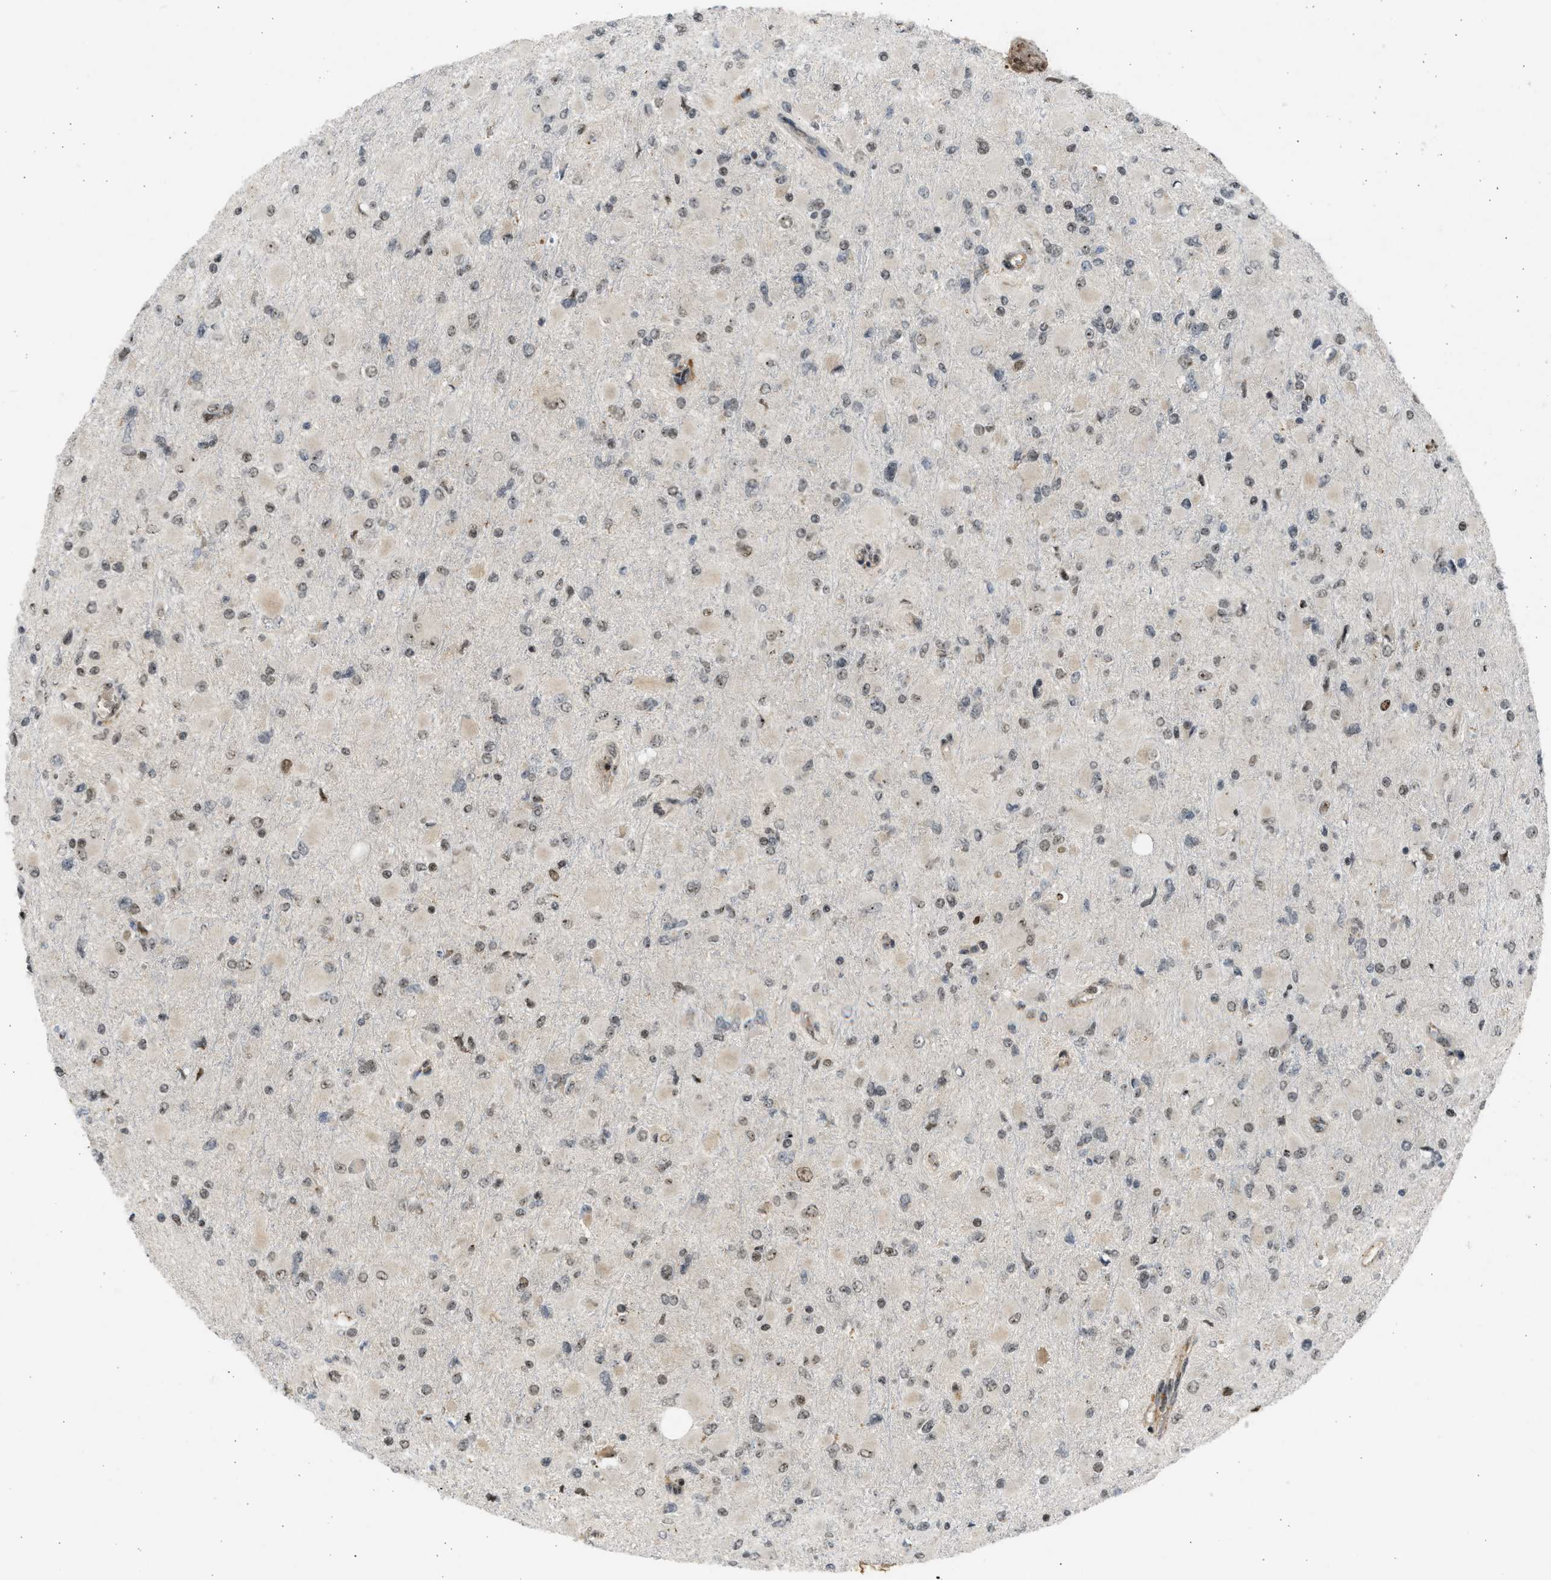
{"staining": {"intensity": "weak", "quantity": ">75%", "location": "nuclear"}, "tissue": "glioma", "cell_type": "Tumor cells", "image_type": "cancer", "snomed": [{"axis": "morphology", "description": "Glioma, malignant, High grade"}, {"axis": "topography", "description": "Cerebral cortex"}], "caption": "Immunohistochemical staining of glioma exhibits weak nuclear protein positivity in about >75% of tumor cells.", "gene": "TFDP2", "patient": {"sex": "female", "age": 36}}